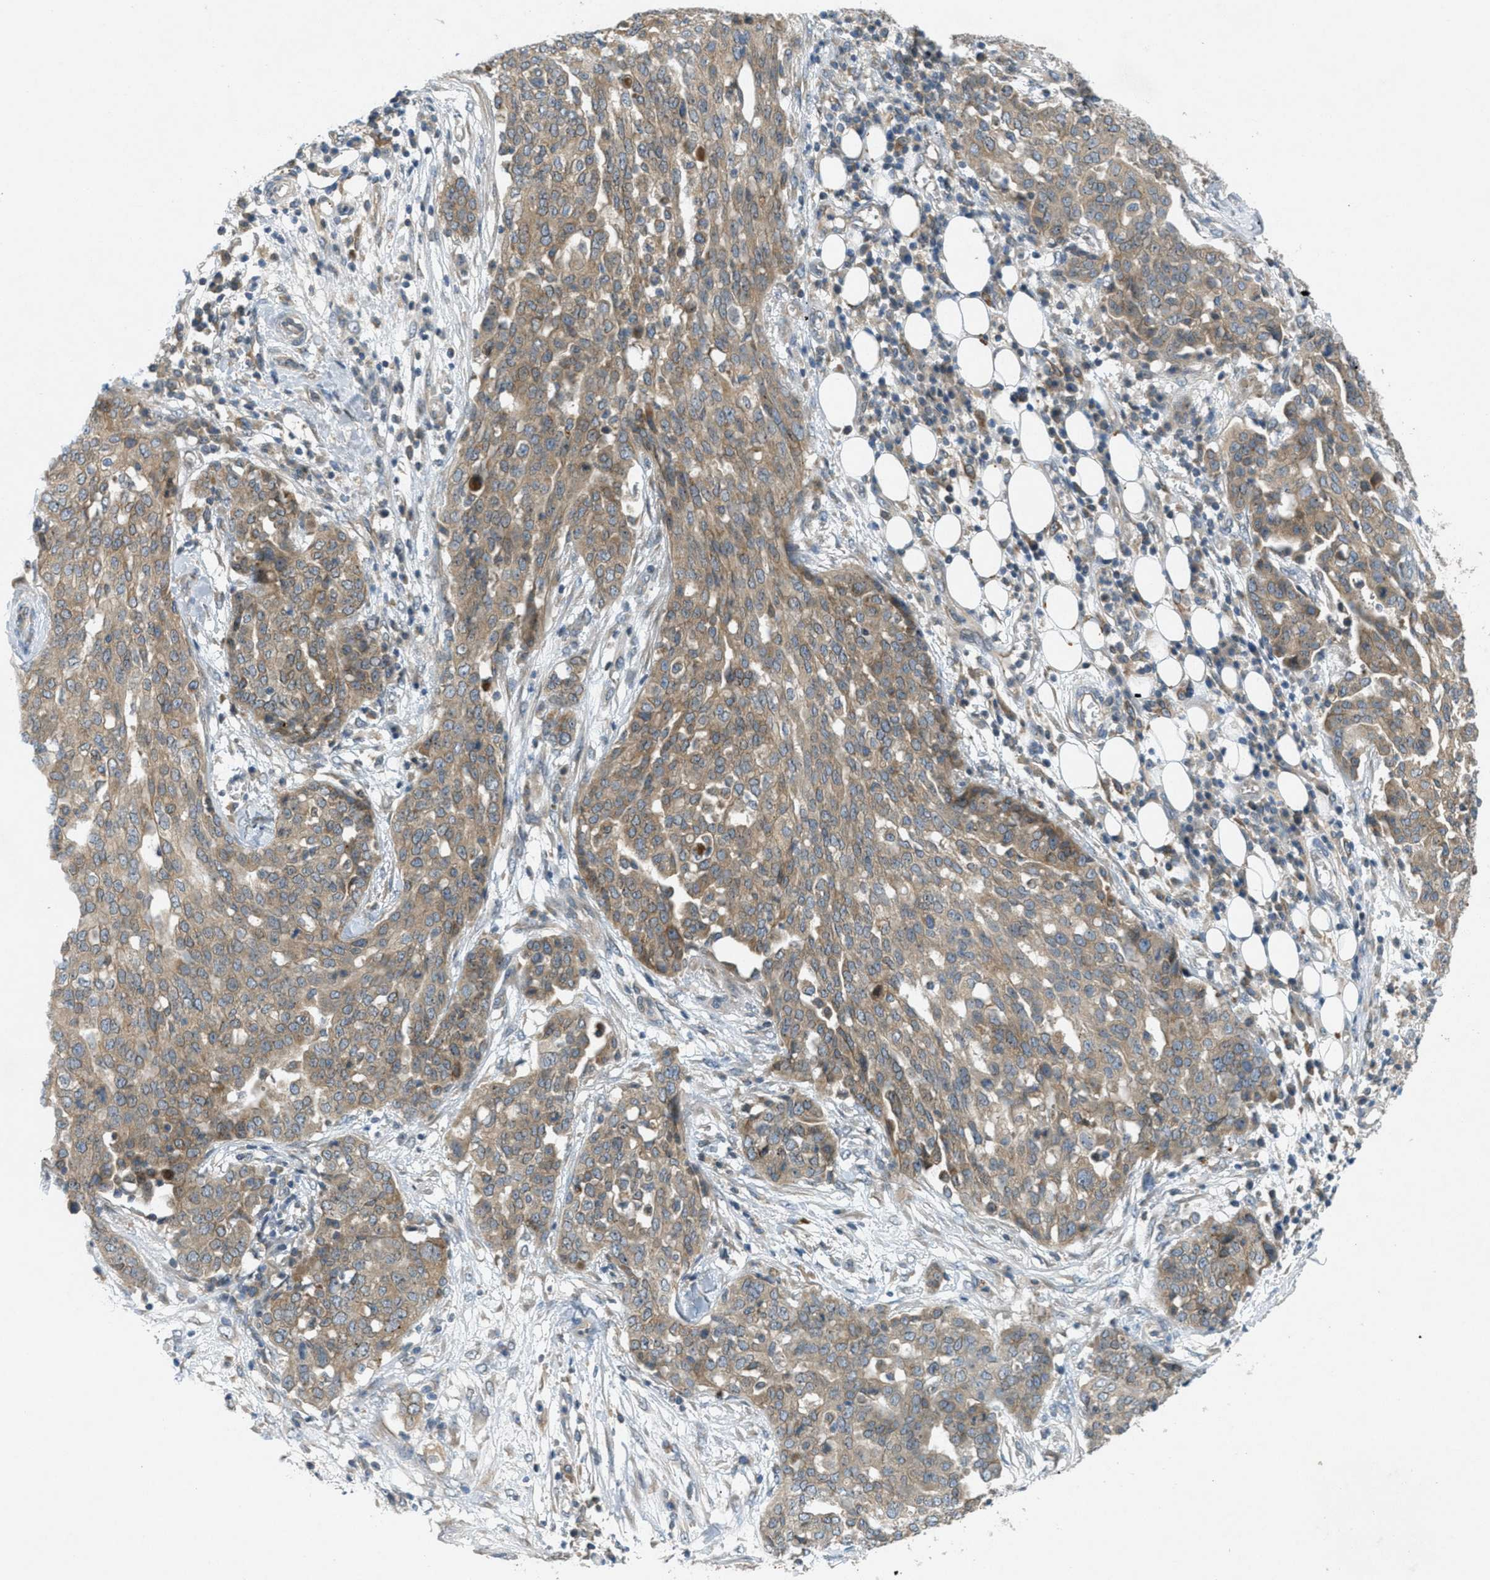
{"staining": {"intensity": "moderate", "quantity": "25%-75%", "location": "cytoplasmic/membranous,nuclear"}, "tissue": "ovarian cancer", "cell_type": "Tumor cells", "image_type": "cancer", "snomed": [{"axis": "morphology", "description": "Cystadenocarcinoma, serous, NOS"}, {"axis": "topography", "description": "Soft tissue"}, {"axis": "topography", "description": "Ovary"}], "caption": "DAB immunohistochemical staining of human ovarian cancer exhibits moderate cytoplasmic/membranous and nuclear protein staining in about 25%-75% of tumor cells.", "gene": "SIGMAR1", "patient": {"sex": "female", "age": 57}}